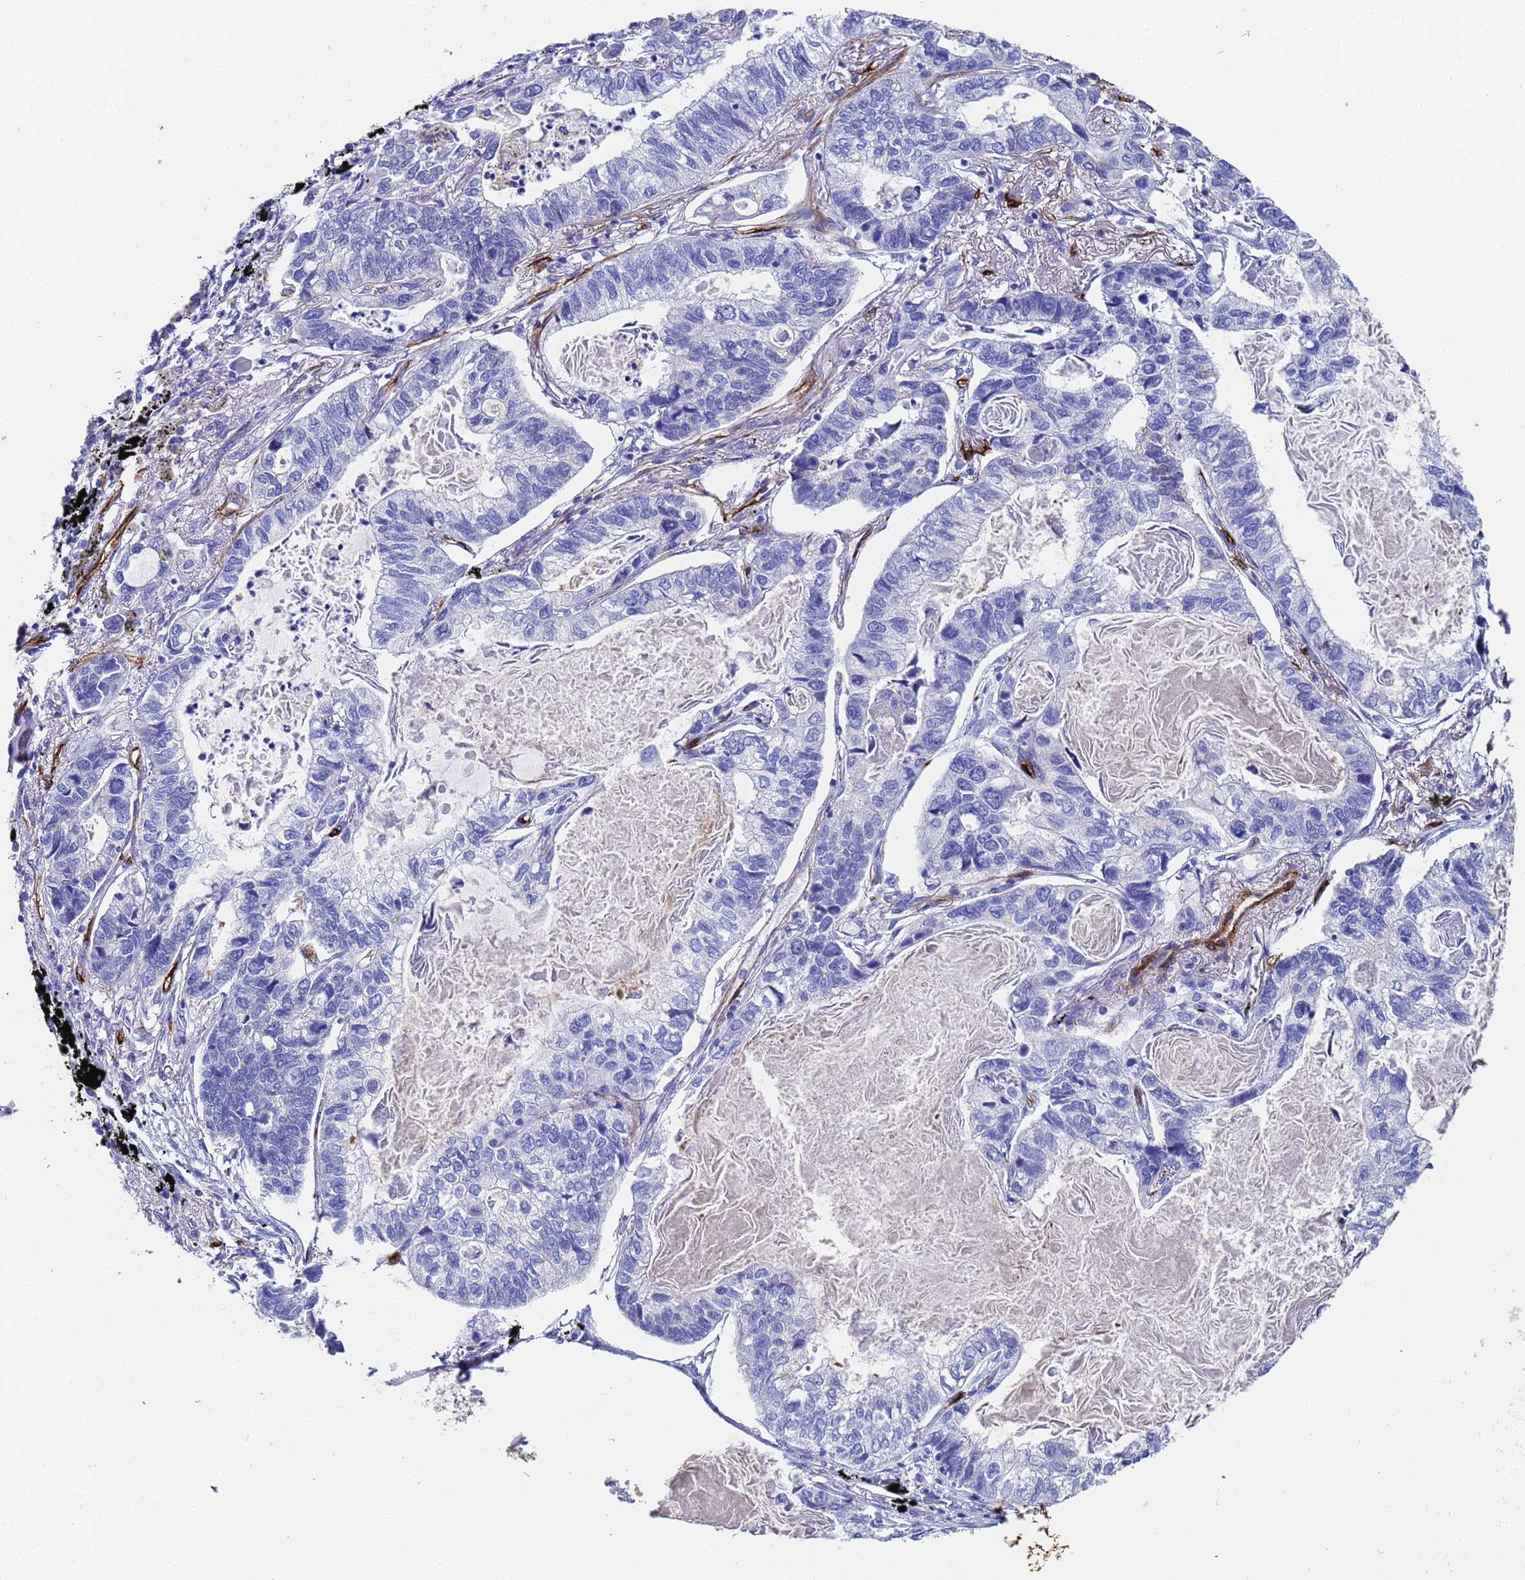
{"staining": {"intensity": "negative", "quantity": "none", "location": "none"}, "tissue": "lung cancer", "cell_type": "Tumor cells", "image_type": "cancer", "snomed": [{"axis": "morphology", "description": "Adenocarcinoma, NOS"}, {"axis": "topography", "description": "Lung"}], "caption": "A micrograph of adenocarcinoma (lung) stained for a protein shows no brown staining in tumor cells. Brightfield microscopy of IHC stained with DAB (brown) and hematoxylin (blue), captured at high magnification.", "gene": "ADIPOQ", "patient": {"sex": "male", "age": 67}}